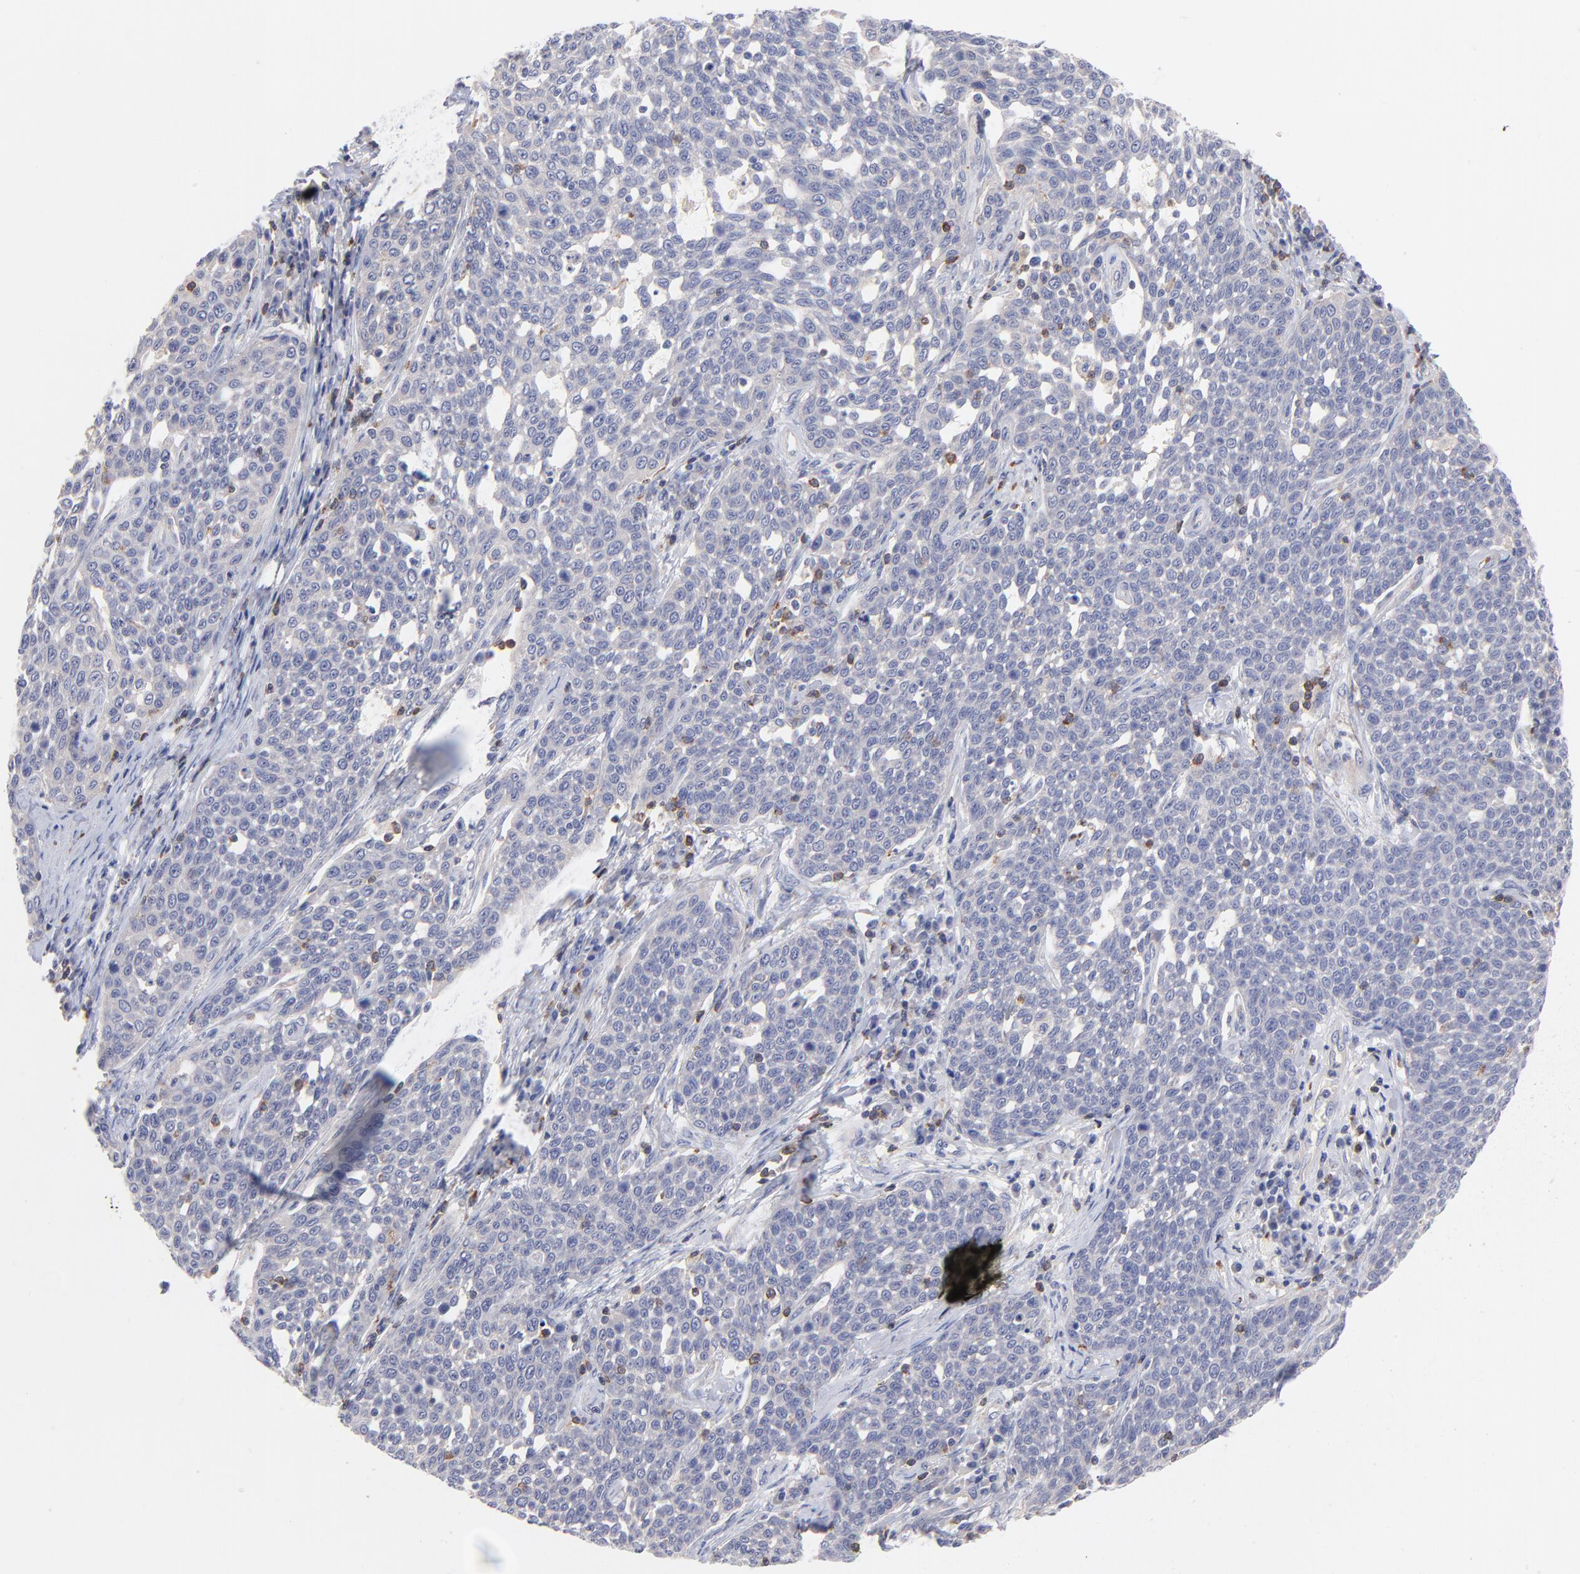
{"staining": {"intensity": "negative", "quantity": "none", "location": "none"}, "tissue": "cervical cancer", "cell_type": "Tumor cells", "image_type": "cancer", "snomed": [{"axis": "morphology", "description": "Squamous cell carcinoma, NOS"}, {"axis": "topography", "description": "Cervix"}], "caption": "Human cervical cancer stained for a protein using IHC reveals no positivity in tumor cells.", "gene": "KREMEN2", "patient": {"sex": "female", "age": 34}}